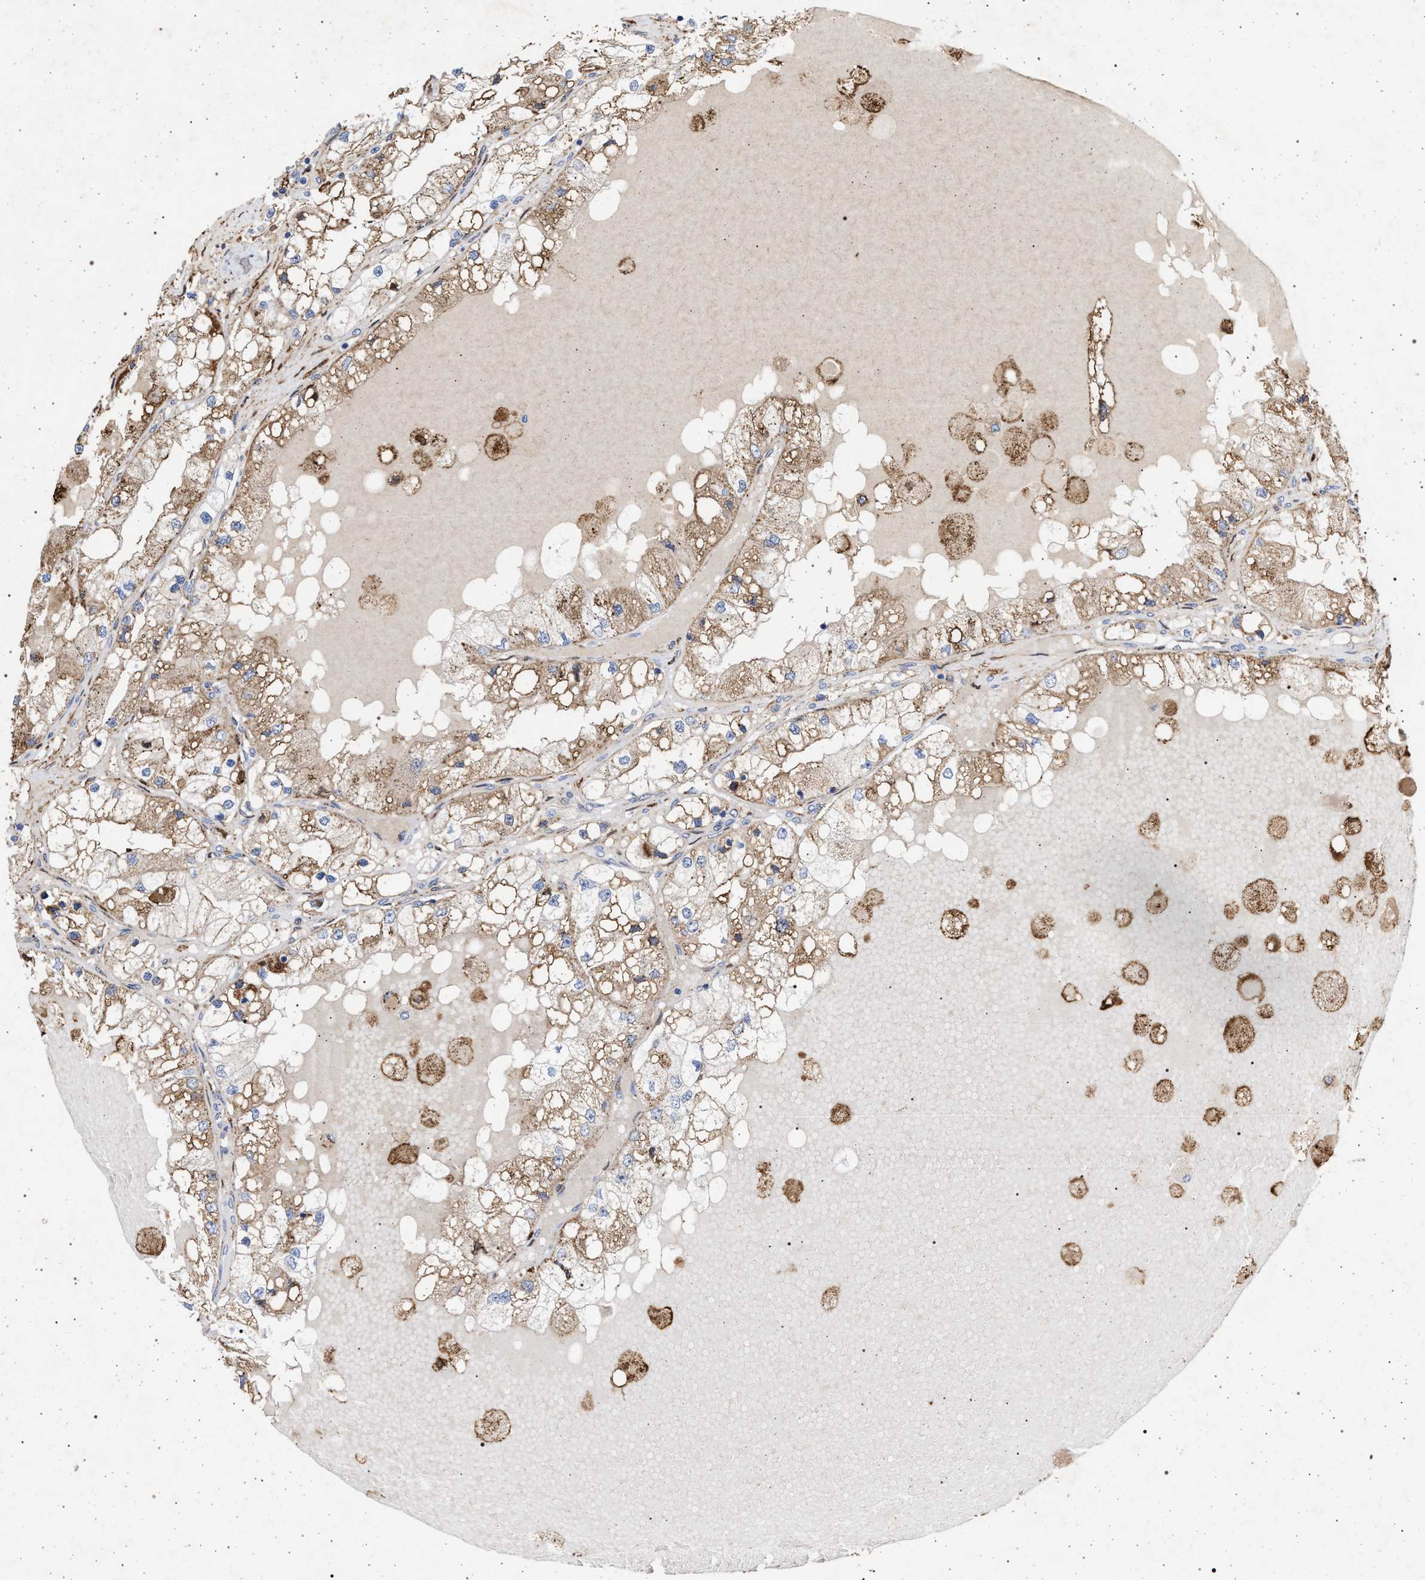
{"staining": {"intensity": "weak", "quantity": ">75%", "location": "cytoplasmic/membranous"}, "tissue": "renal cancer", "cell_type": "Tumor cells", "image_type": "cancer", "snomed": [{"axis": "morphology", "description": "Adenocarcinoma, NOS"}, {"axis": "topography", "description": "Kidney"}], "caption": "This is an image of immunohistochemistry (IHC) staining of renal cancer (adenocarcinoma), which shows weak staining in the cytoplasmic/membranous of tumor cells.", "gene": "PLG", "patient": {"sex": "male", "age": 68}}